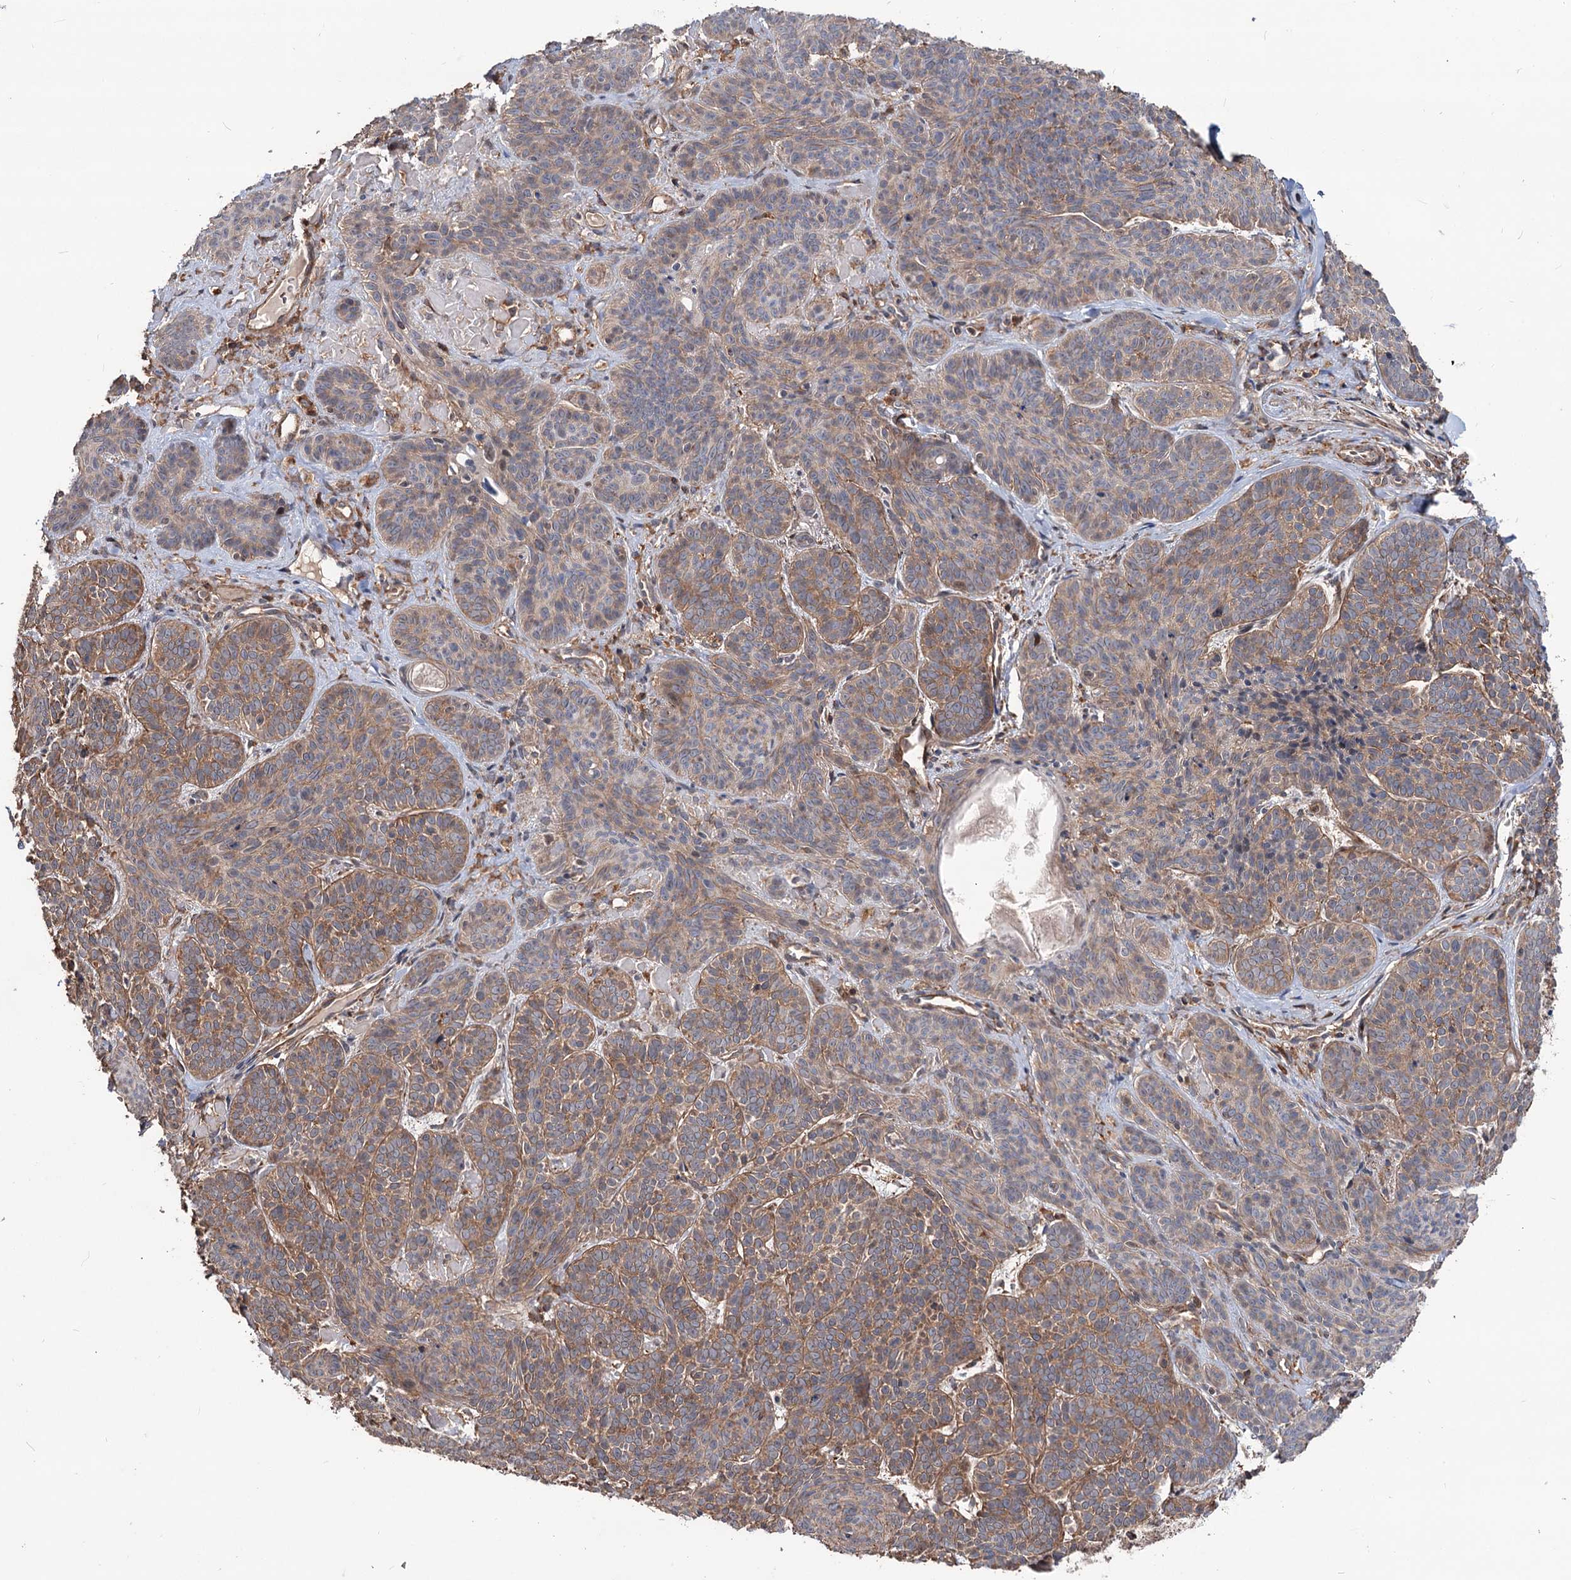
{"staining": {"intensity": "moderate", "quantity": "25%-75%", "location": "cytoplasmic/membranous"}, "tissue": "skin cancer", "cell_type": "Tumor cells", "image_type": "cancer", "snomed": [{"axis": "morphology", "description": "Basal cell carcinoma"}, {"axis": "topography", "description": "Skin"}], "caption": "There is medium levels of moderate cytoplasmic/membranous staining in tumor cells of skin cancer, as demonstrated by immunohistochemical staining (brown color).", "gene": "GRIP1", "patient": {"sex": "male", "age": 85}}